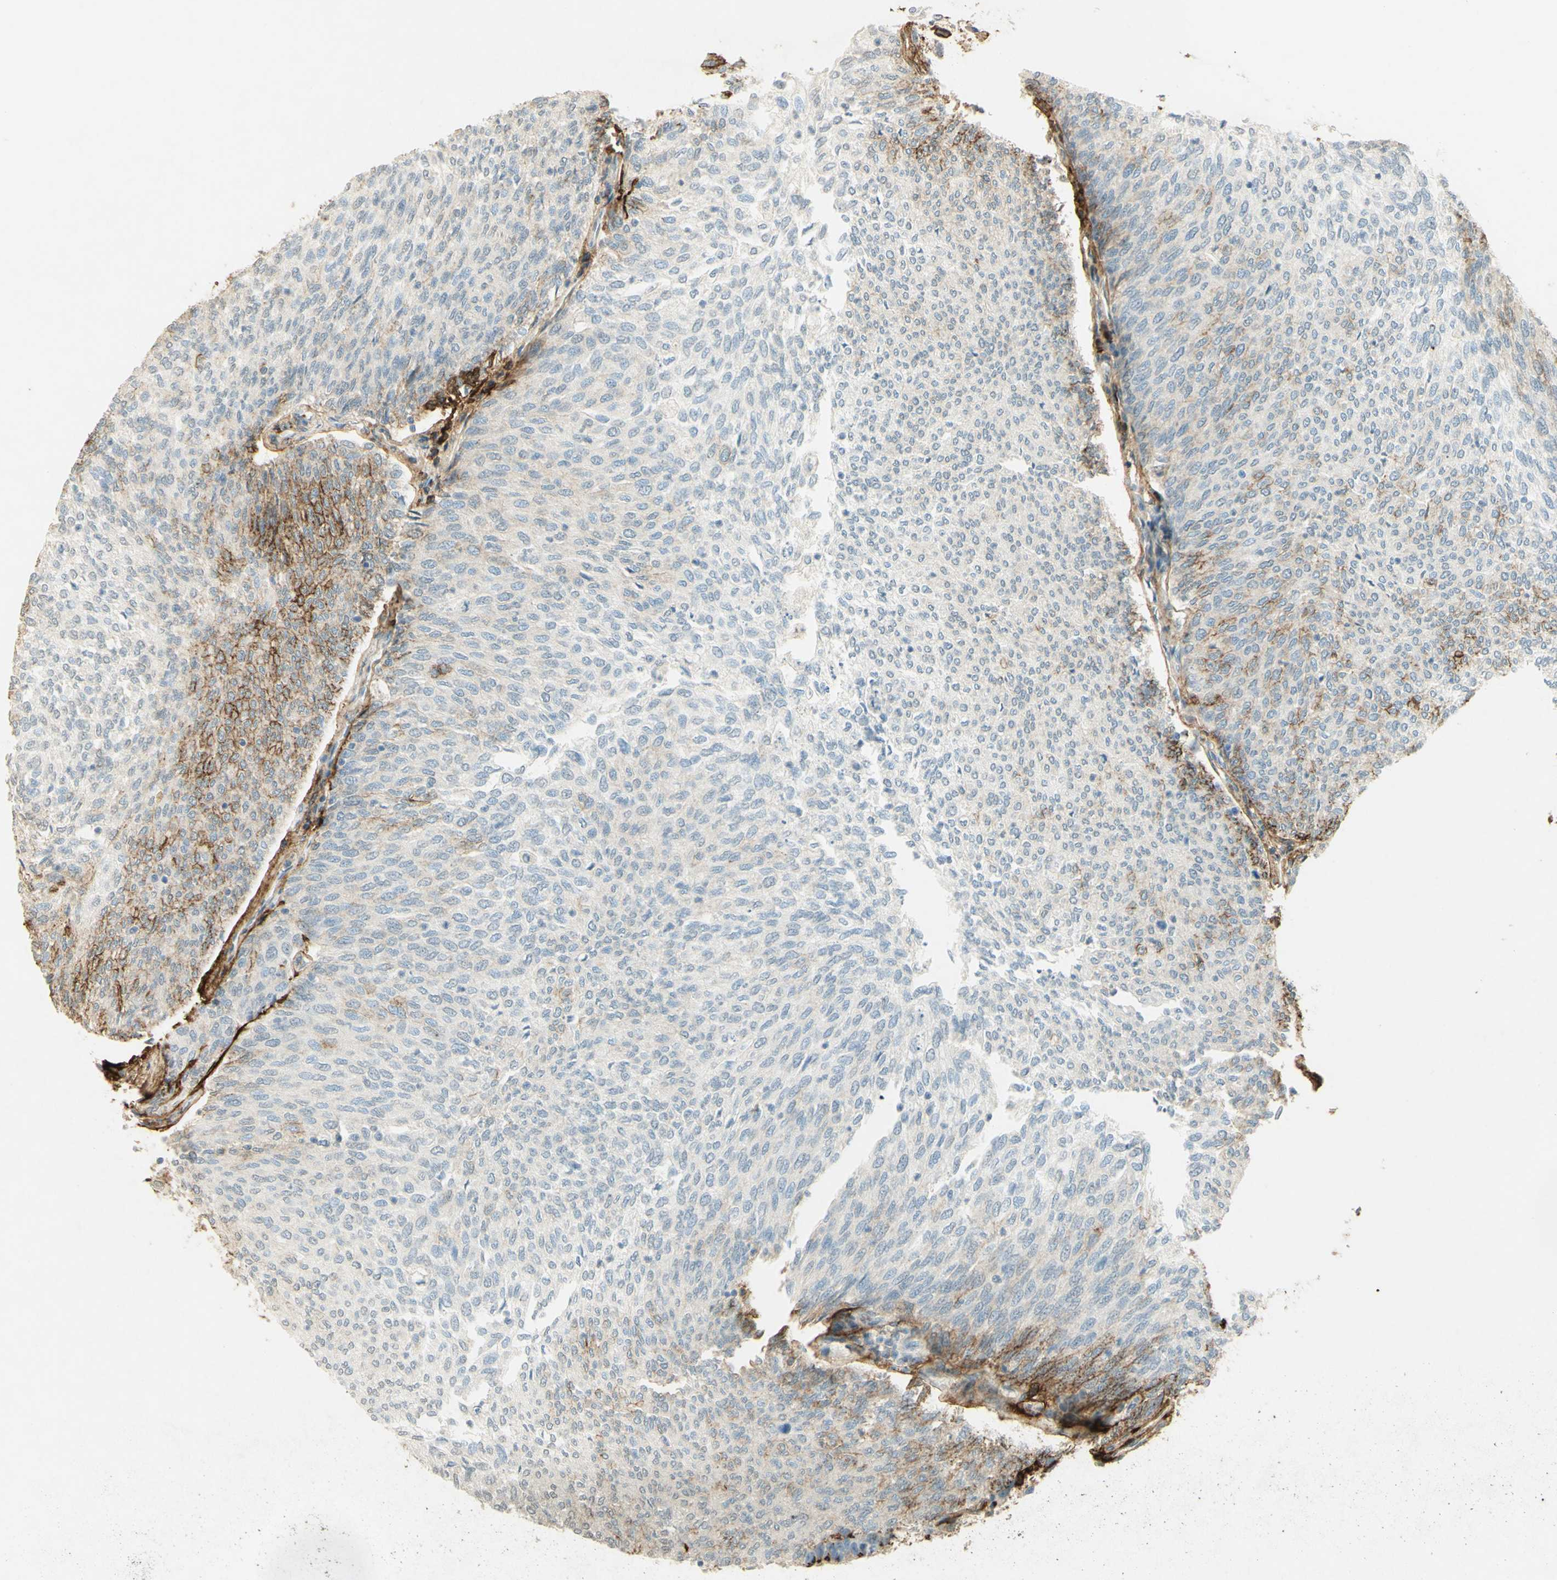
{"staining": {"intensity": "strong", "quantity": "<25%", "location": "cytoplasmic/membranous"}, "tissue": "urothelial cancer", "cell_type": "Tumor cells", "image_type": "cancer", "snomed": [{"axis": "morphology", "description": "Urothelial carcinoma, Low grade"}, {"axis": "topography", "description": "Urinary bladder"}], "caption": "This histopathology image displays low-grade urothelial carcinoma stained with immunohistochemistry to label a protein in brown. The cytoplasmic/membranous of tumor cells show strong positivity for the protein. Nuclei are counter-stained blue.", "gene": "TNN", "patient": {"sex": "female", "age": 79}}